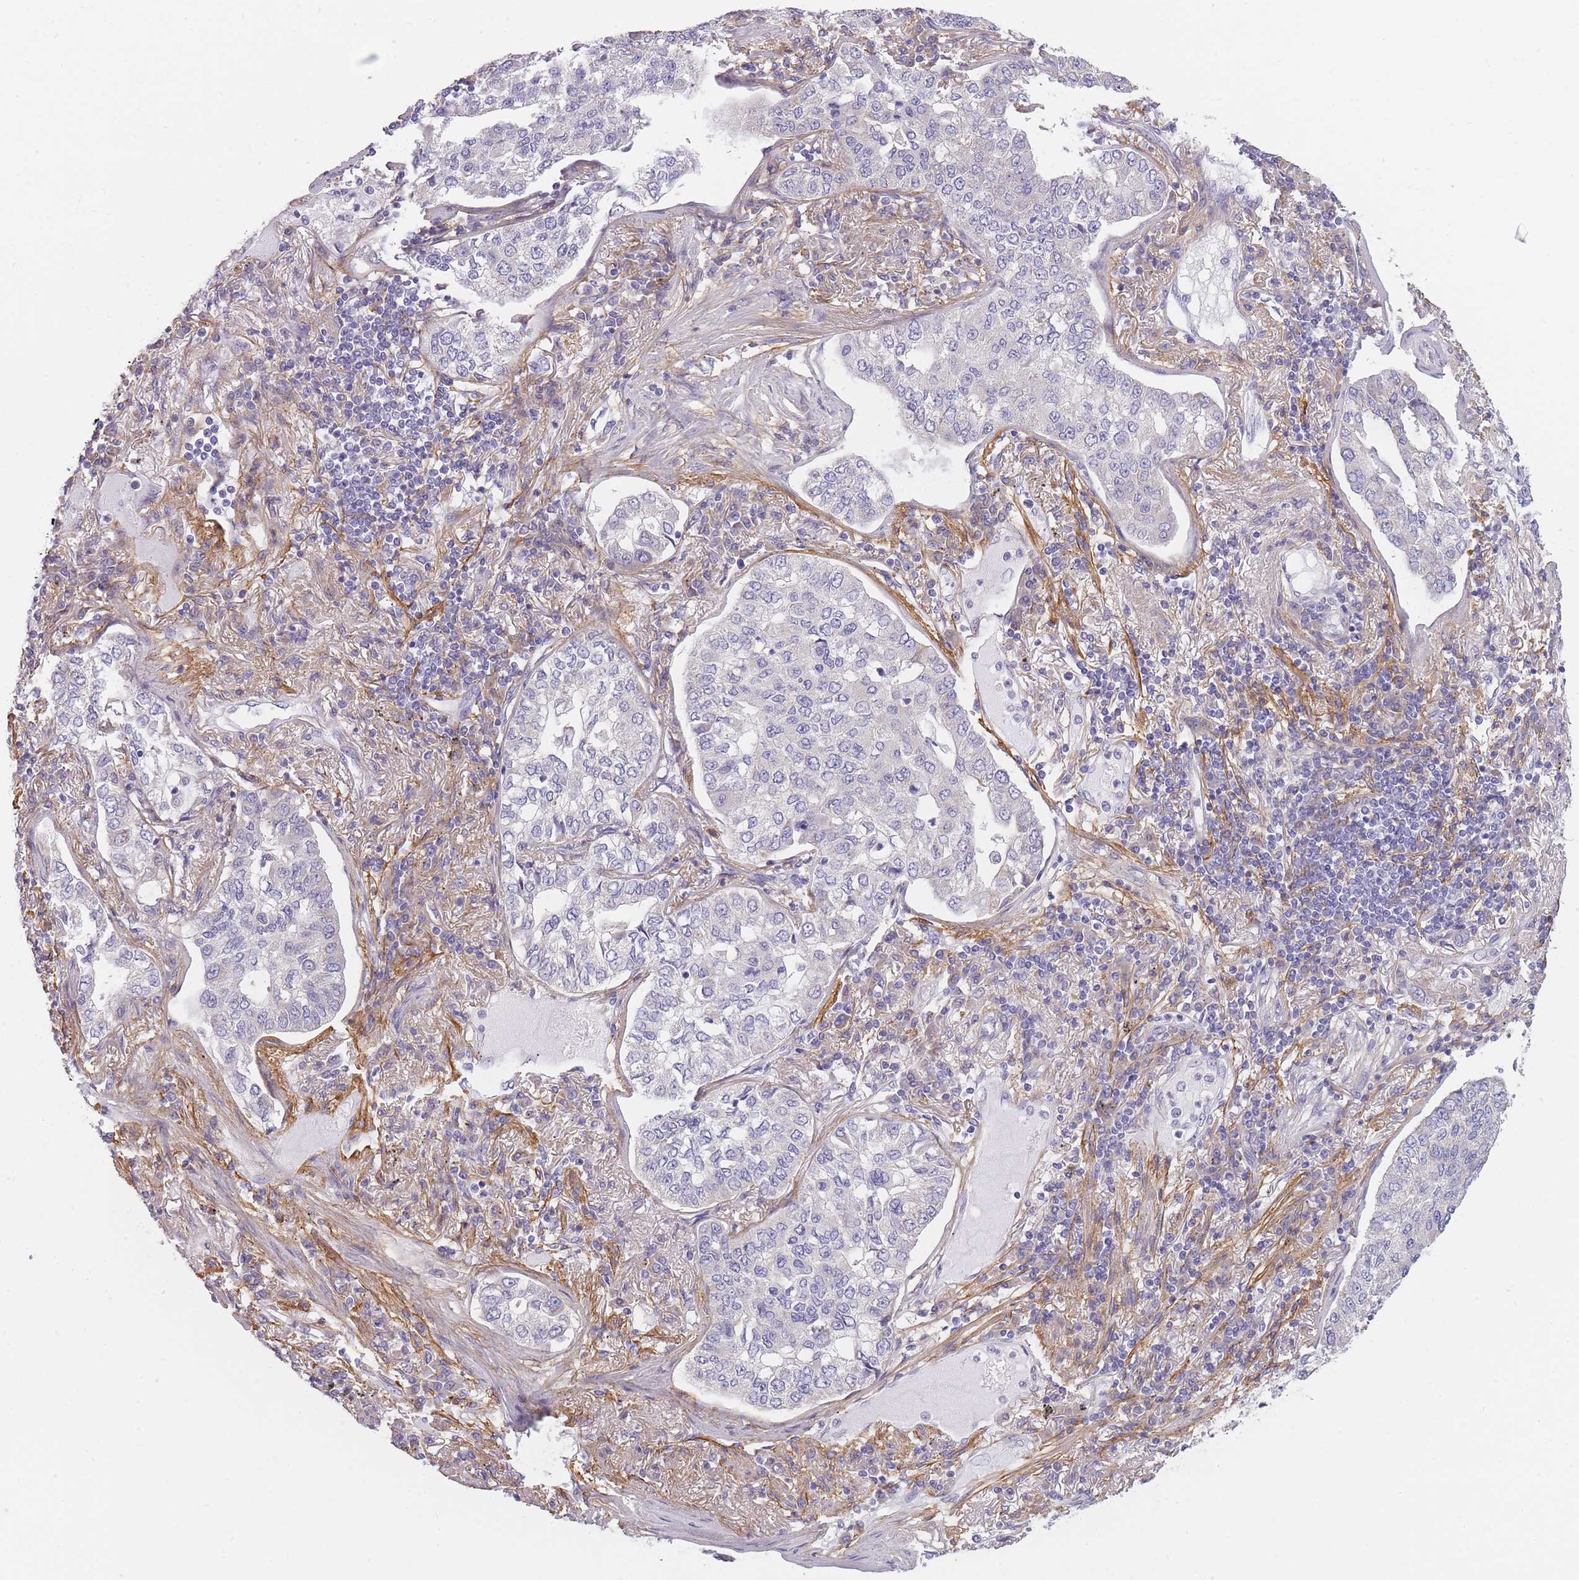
{"staining": {"intensity": "negative", "quantity": "none", "location": "none"}, "tissue": "lung cancer", "cell_type": "Tumor cells", "image_type": "cancer", "snomed": [{"axis": "morphology", "description": "Adenocarcinoma, NOS"}, {"axis": "topography", "description": "Lung"}], "caption": "Image shows no significant protein positivity in tumor cells of lung adenocarcinoma.", "gene": "AP3M2", "patient": {"sex": "male", "age": 49}}